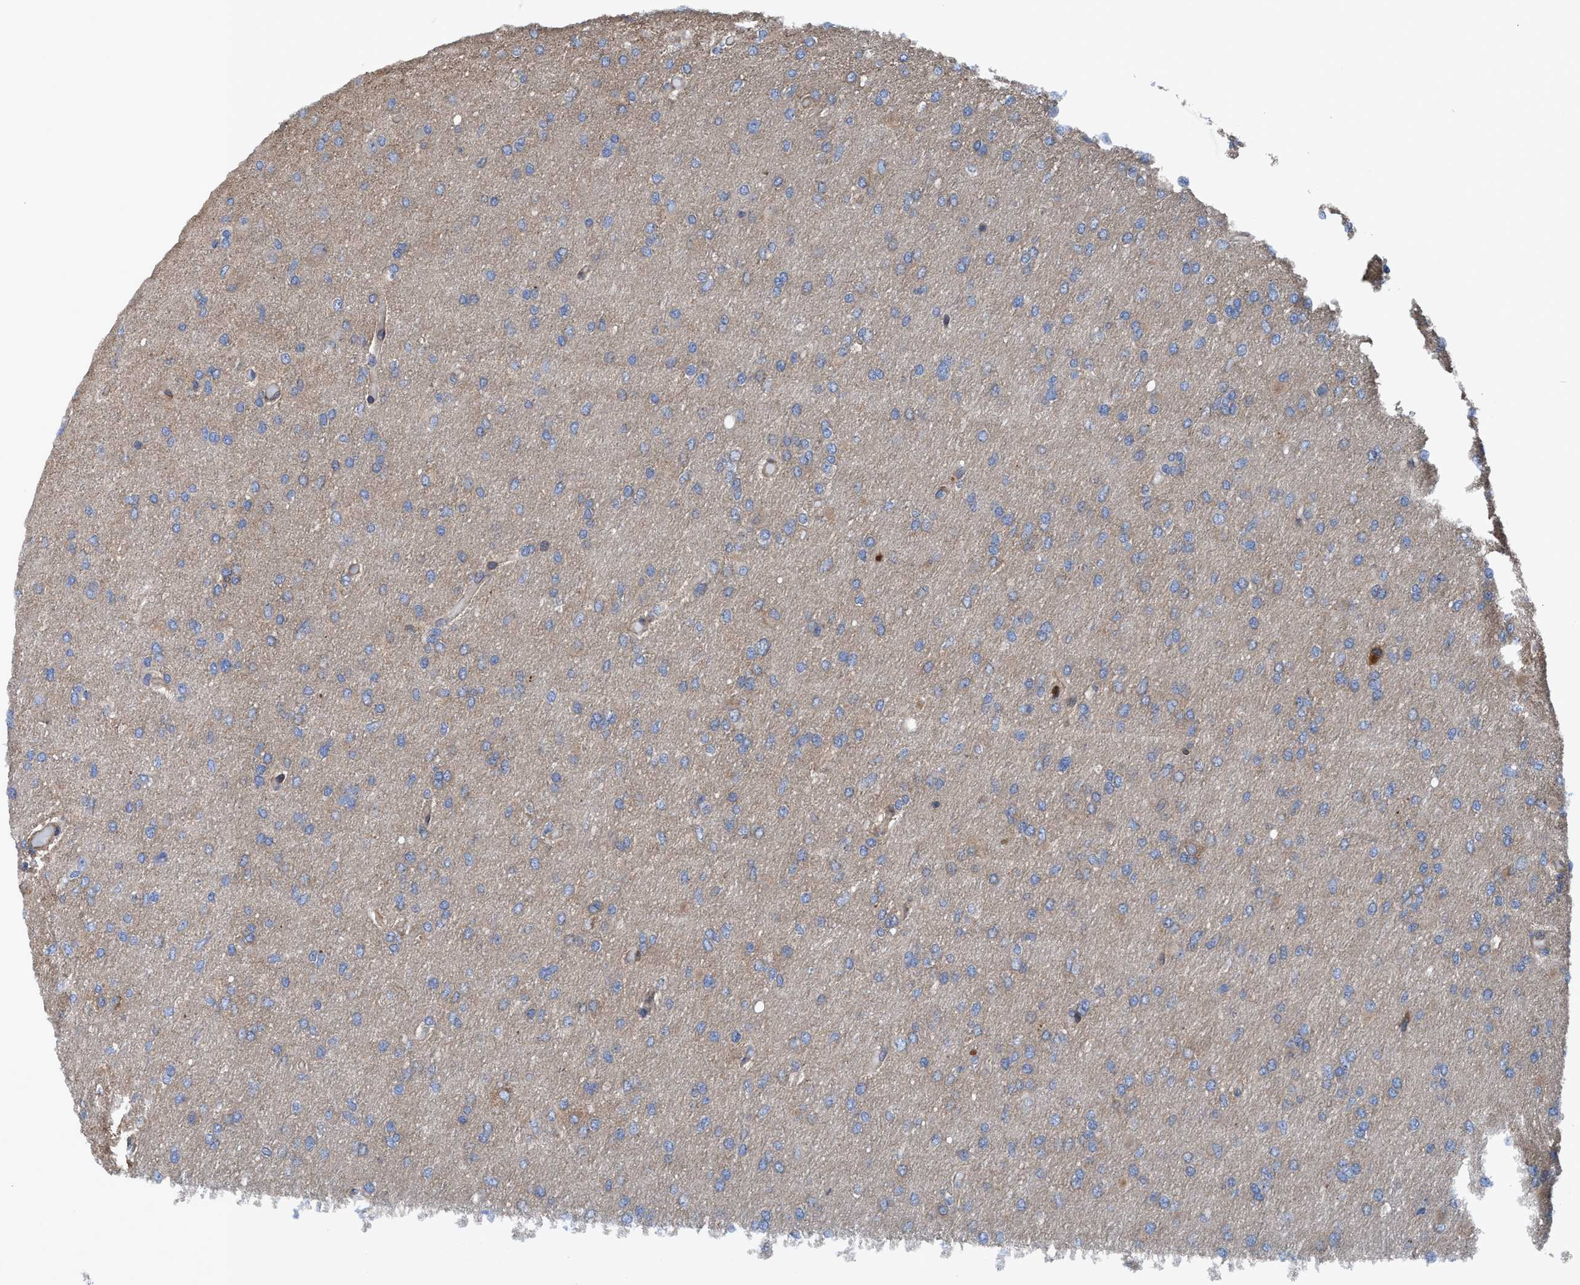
{"staining": {"intensity": "negative", "quantity": "none", "location": "none"}, "tissue": "glioma", "cell_type": "Tumor cells", "image_type": "cancer", "snomed": [{"axis": "morphology", "description": "Glioma, malignant, High grade"}, {"axis": "topography", "description": "Cerebral cortex"}], "caption": "The photomicrograph demonstrates no significant staining in tumor cells of glioma.", "gene": "NMT1", "patient": {"sex": "female", "age": 36}}